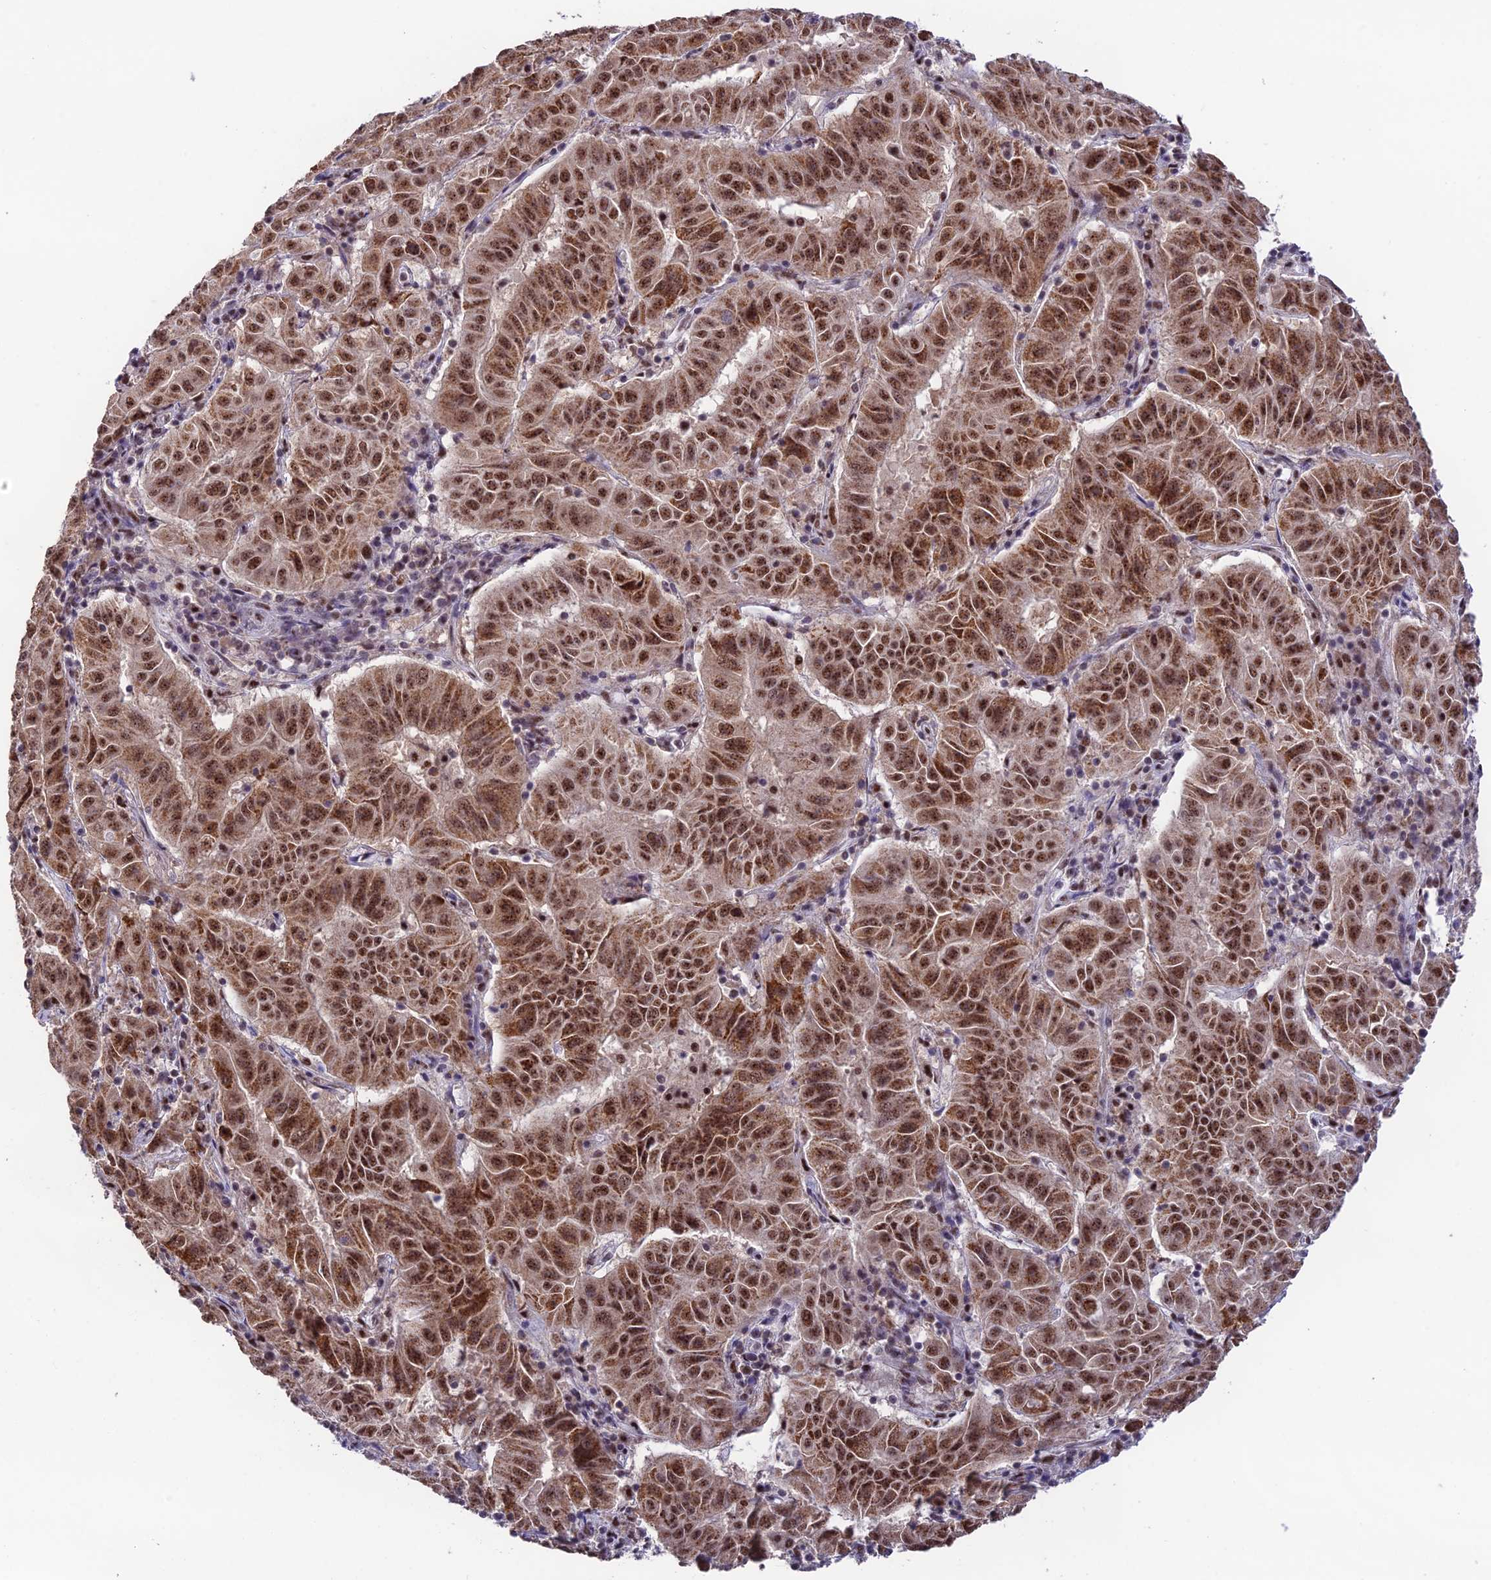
{"staining": {"intensity": "moderate", "quantity": ">75%", "location": "cytoplasmic/membranous,nuclear"}, "tissue": "pancreatic cancer", "cell_type": "Tumor cells", "image_type": "cancer", "snomed": [{"axis": "morphology", "description": "Adenocarcinoma, NOS"}, {"axis": "topography", "description": "Pancreas"}], "caption": "Tumor cells demonstrate medium levels of moderate cytoplasmic/membranous and nuclear positivity in about >75% of cells in human pancreatic adenocarcinoma.", "gene": "THOC7", "patient": {"sex": "male", "age": 63}}